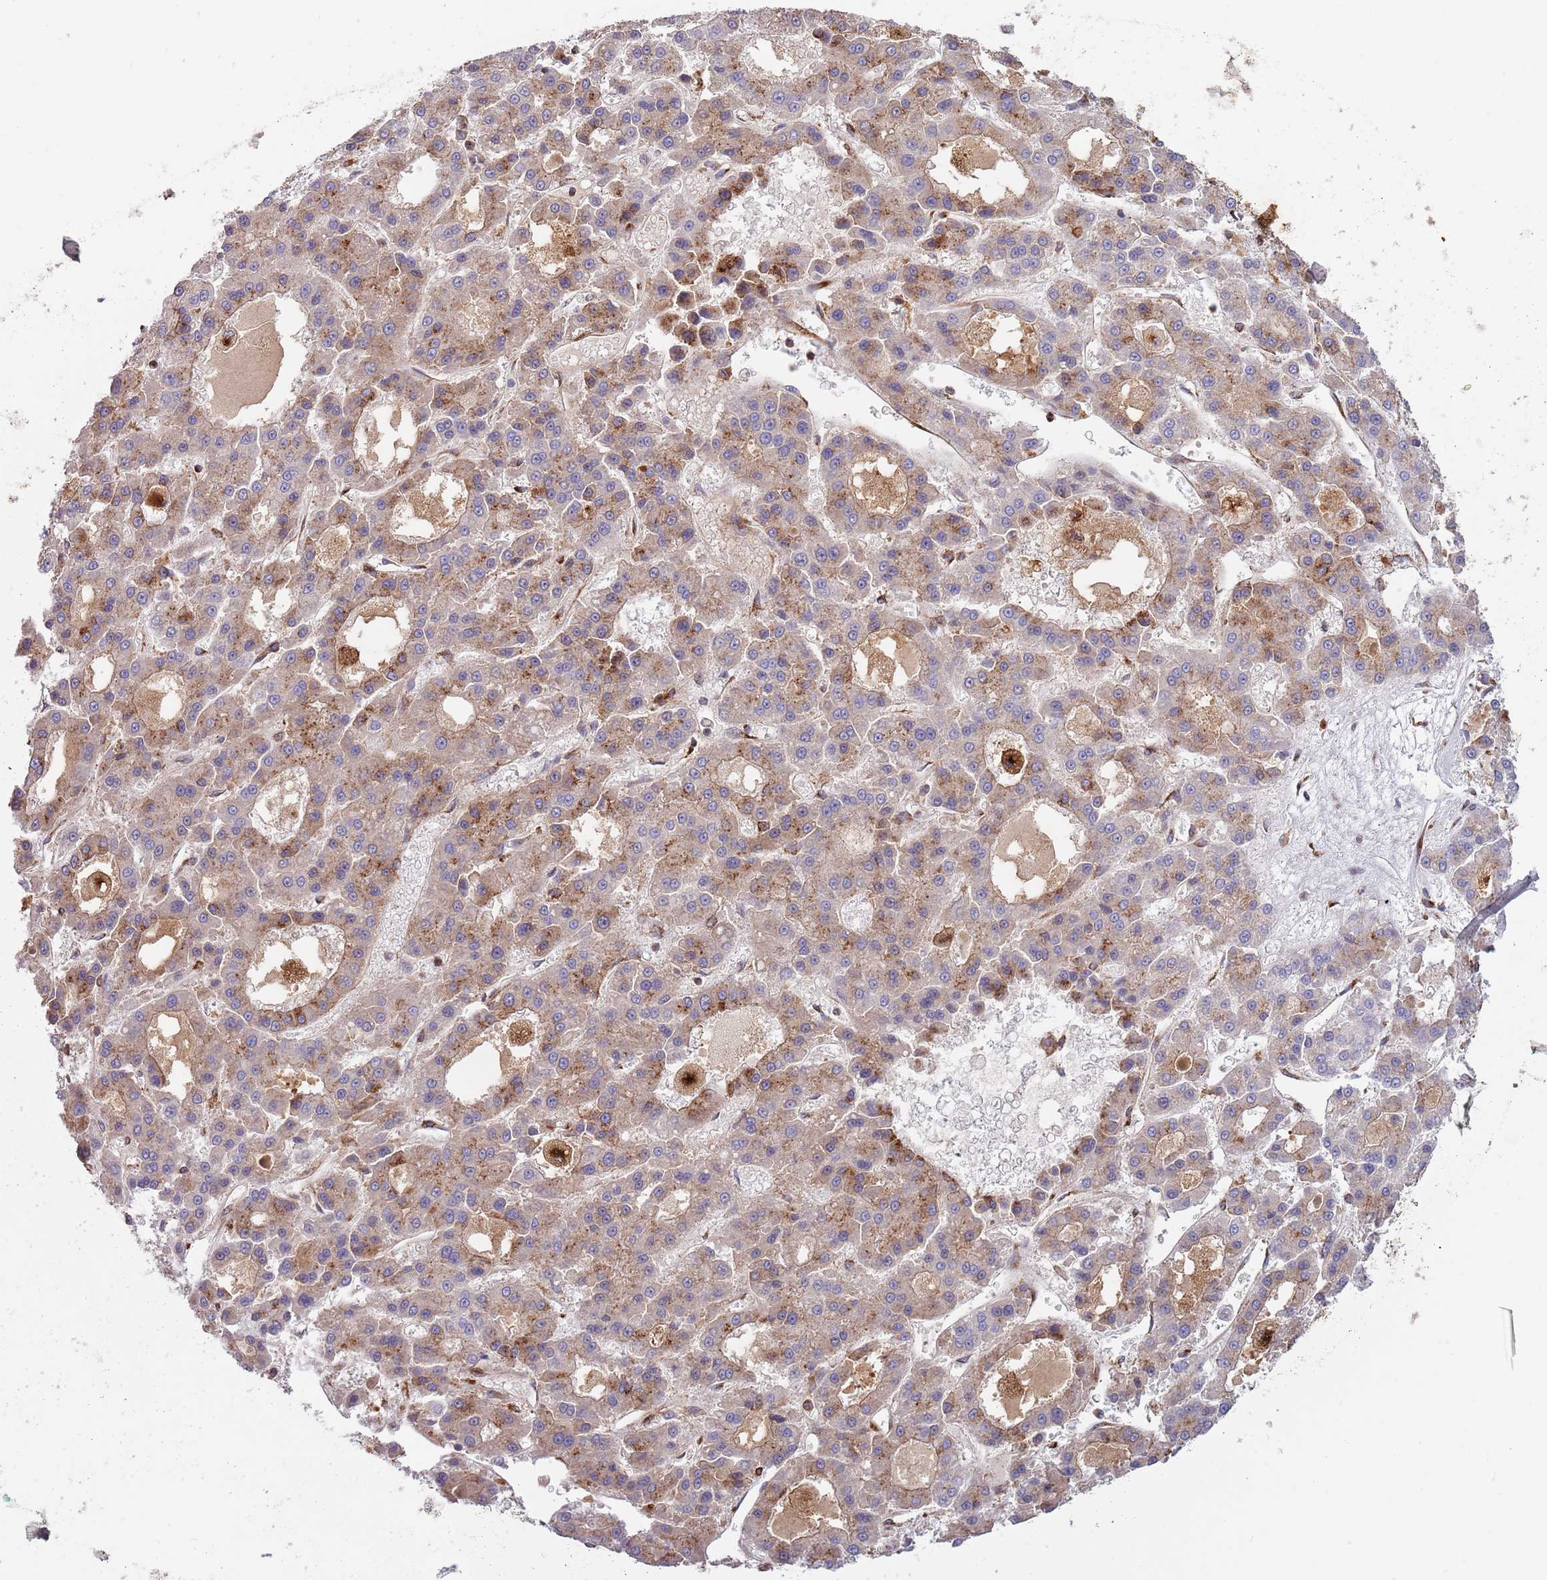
{"staining": {"intensity": "moderate", "quantity": "<25%", "location": "cytoplasmic/membranous"}, "tissue": "liver cancer", "cell_type": "Tumor cells", "image_type": "cancer", "snomed": [{"axis": "morphology", "description": "Carcinoma, Hepatocellular, NOS"}, {"axis": "topography", "description": "Liver"}], "caption": "This is a photomicrograph of immunohistochemistry (IHC) staining of hepatocellular carcinoma (liver), which shows moderate staining in the cytoplasmic/membranous of tumor cells.", "gene": "BTBD7", "patient": {"sex": "male", "age": 70}}